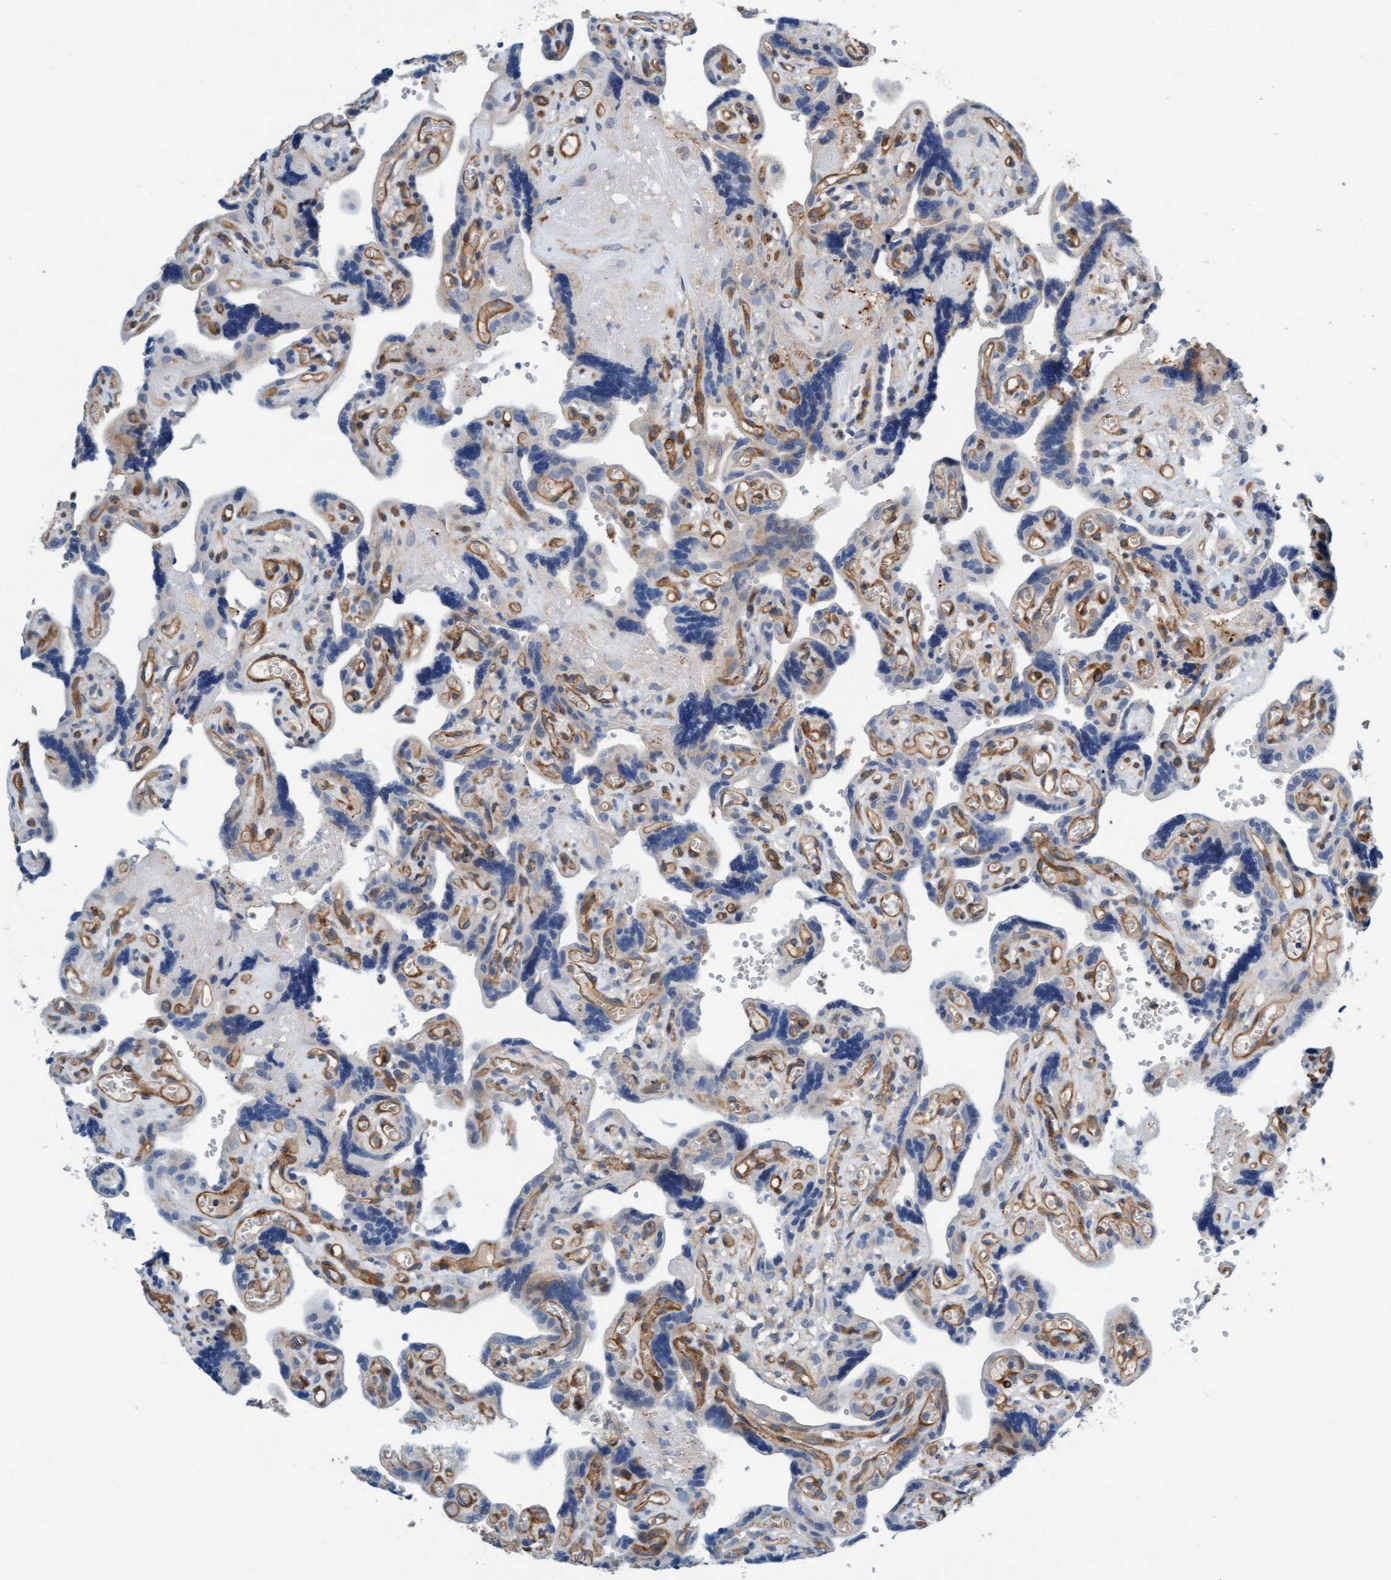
{"staining": {"intensity": "moderate", "quantity": "<25%", "location": "cytoplasmic/membranous"}, "tissue": "placenta", "cell_type": "Trophoblastic cells", "image_type": "normal", "snomed": [{"axis": "morphology", "description": "Normal tissue, NOS"}, {"axis": "topography", "description": "Placenta"}], "caption": "Moderate cytoplasmic/membranous positivity is present in approximately <25% of trophoblastic cells in unremarkable placenta. Nuclei are stained in blue.", "gene": "FMNL3", "patient": {"sex": "female", "age": 30}}